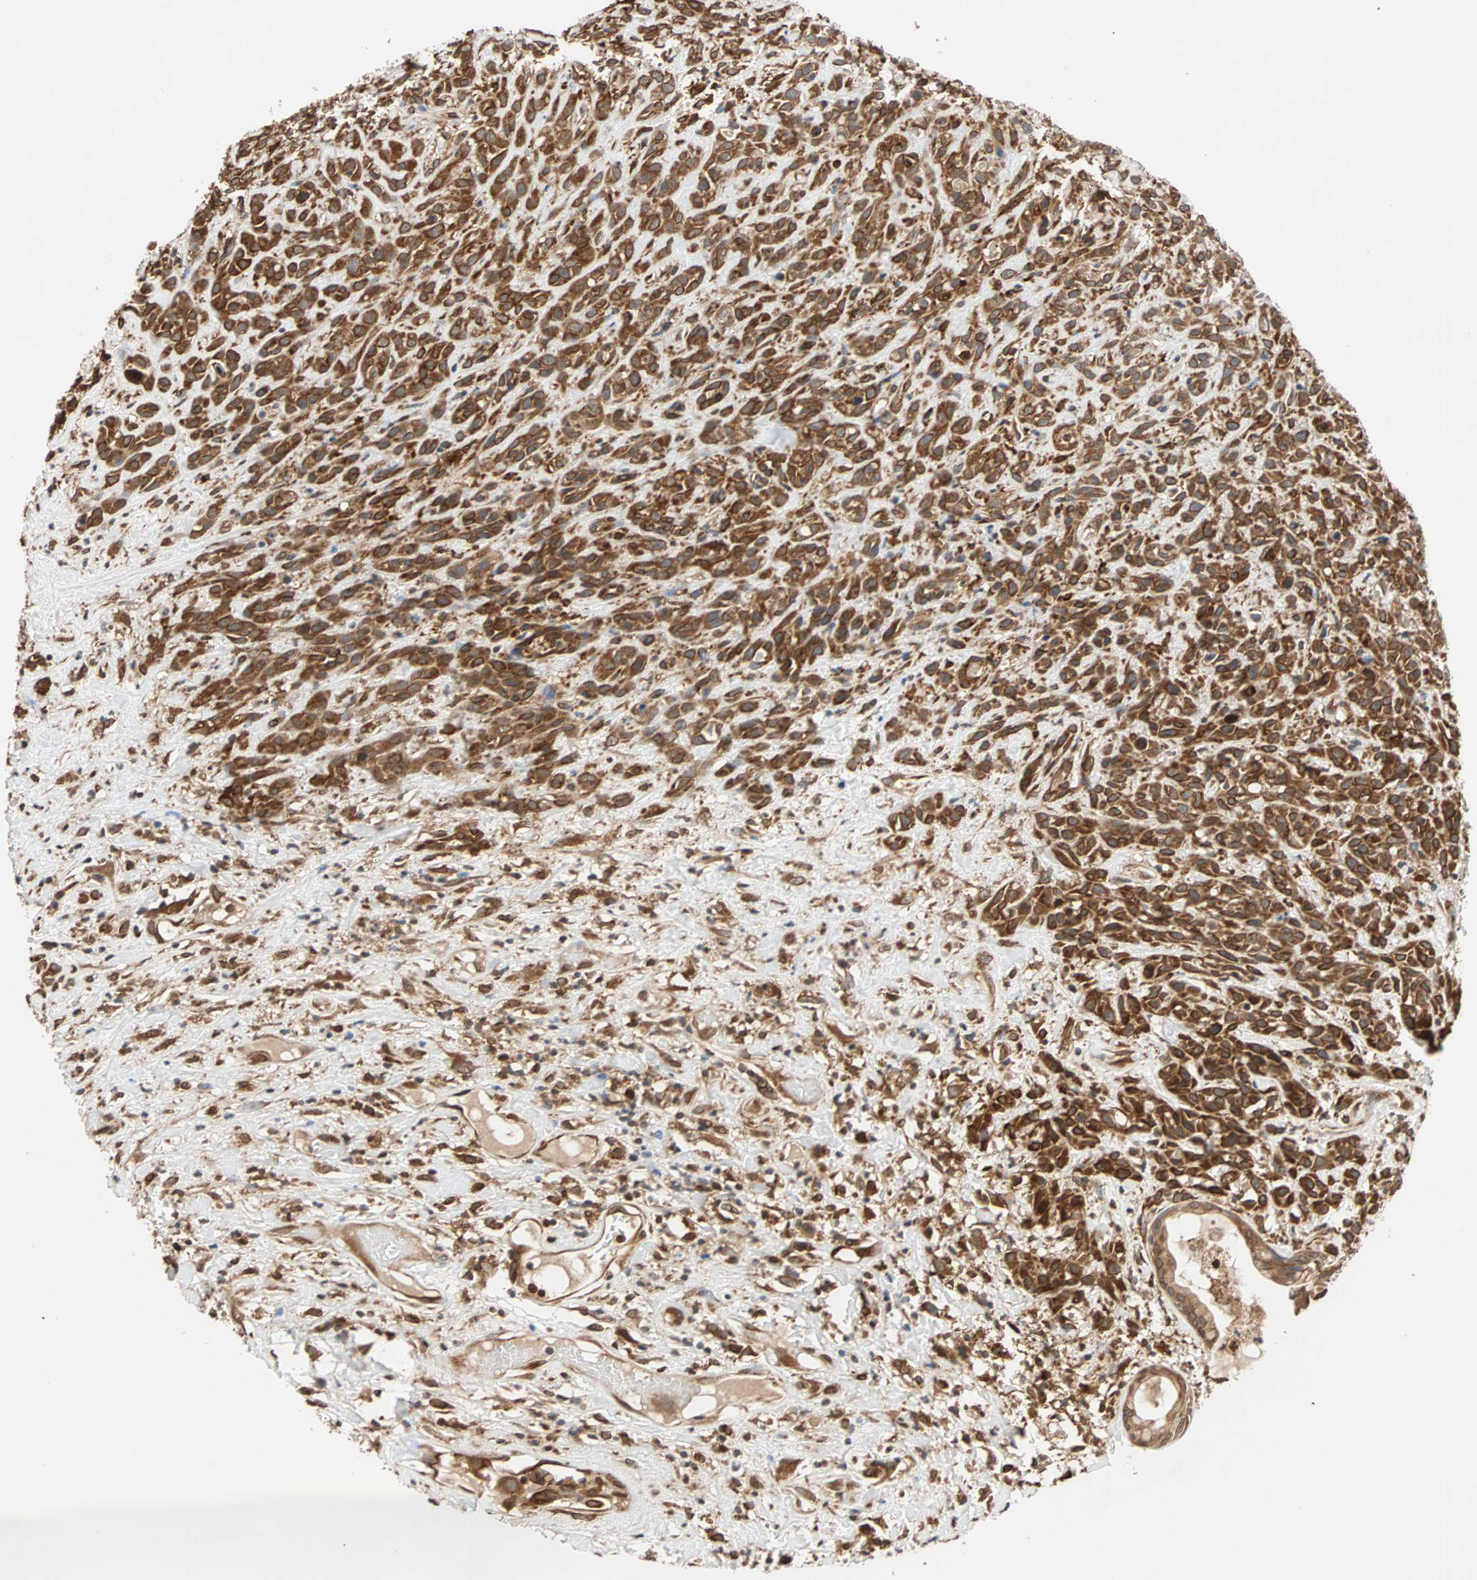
{"staining": {"intensity": "strong", "quantity": ">75%", "location": "cytoplasmic/membranous"}, "tissue": "head and neck cancer", "cell_type": "Tumor cells", "image_type": "cancer", "snomed": [{"axis": "morphology", "description": "Normal tissue, NOS"}, {"axis": "morphology", "description": "Squamous cell carcinoma, NOS"}, {"axis": "topography", "description": "Cartilage tissue"}, {"axis": "topography", "description": "Head-Neck"}], "caption": "Squamous cell carcinoma (head and neck) stained with DAB immunohistochemistry (IHC) displays high levels of strong cytoplasmic/membranous staining in about >75% of tumor cells.", "gene": "AUP1", "patient": {"sex": "male", "age": 62}}